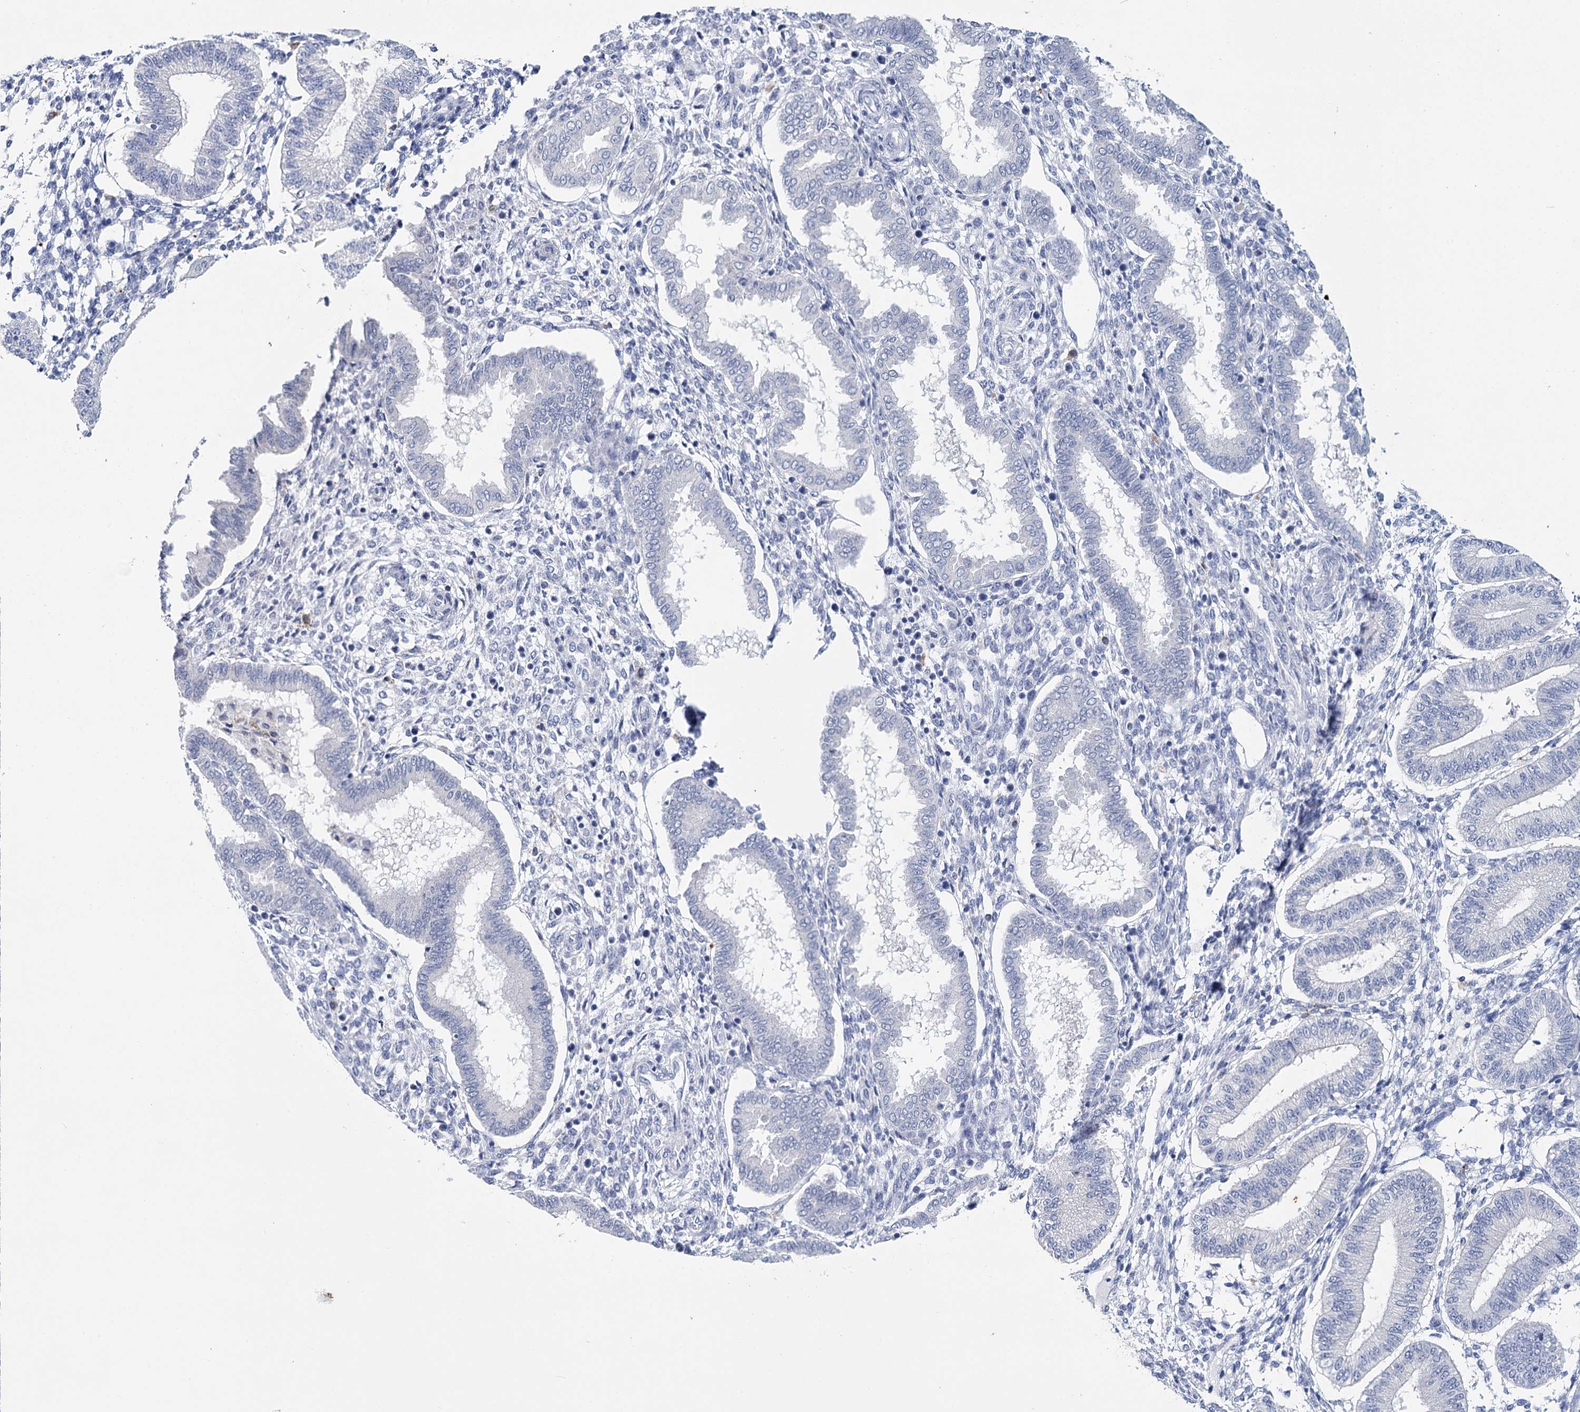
{"staining": {"intensity": "negative", "quantity": "none", "location": "none"}, "tissue": "endometrium", "cell_type": "Cells in endometrial stroma", "image_type": "normal", "snomed": [{"axis": "morphology", "description": "Normal tissue, NOS"}, {"axis": "topography", "description": "Endometrium"}], "caption": "Protein analysis of unremarkable endometrium displays no significant expression in cells in endometrial stroma. Nuclei are stained in blue.", "gene": "METTL7B", "patient": {"sex": "female", "age": 24}}